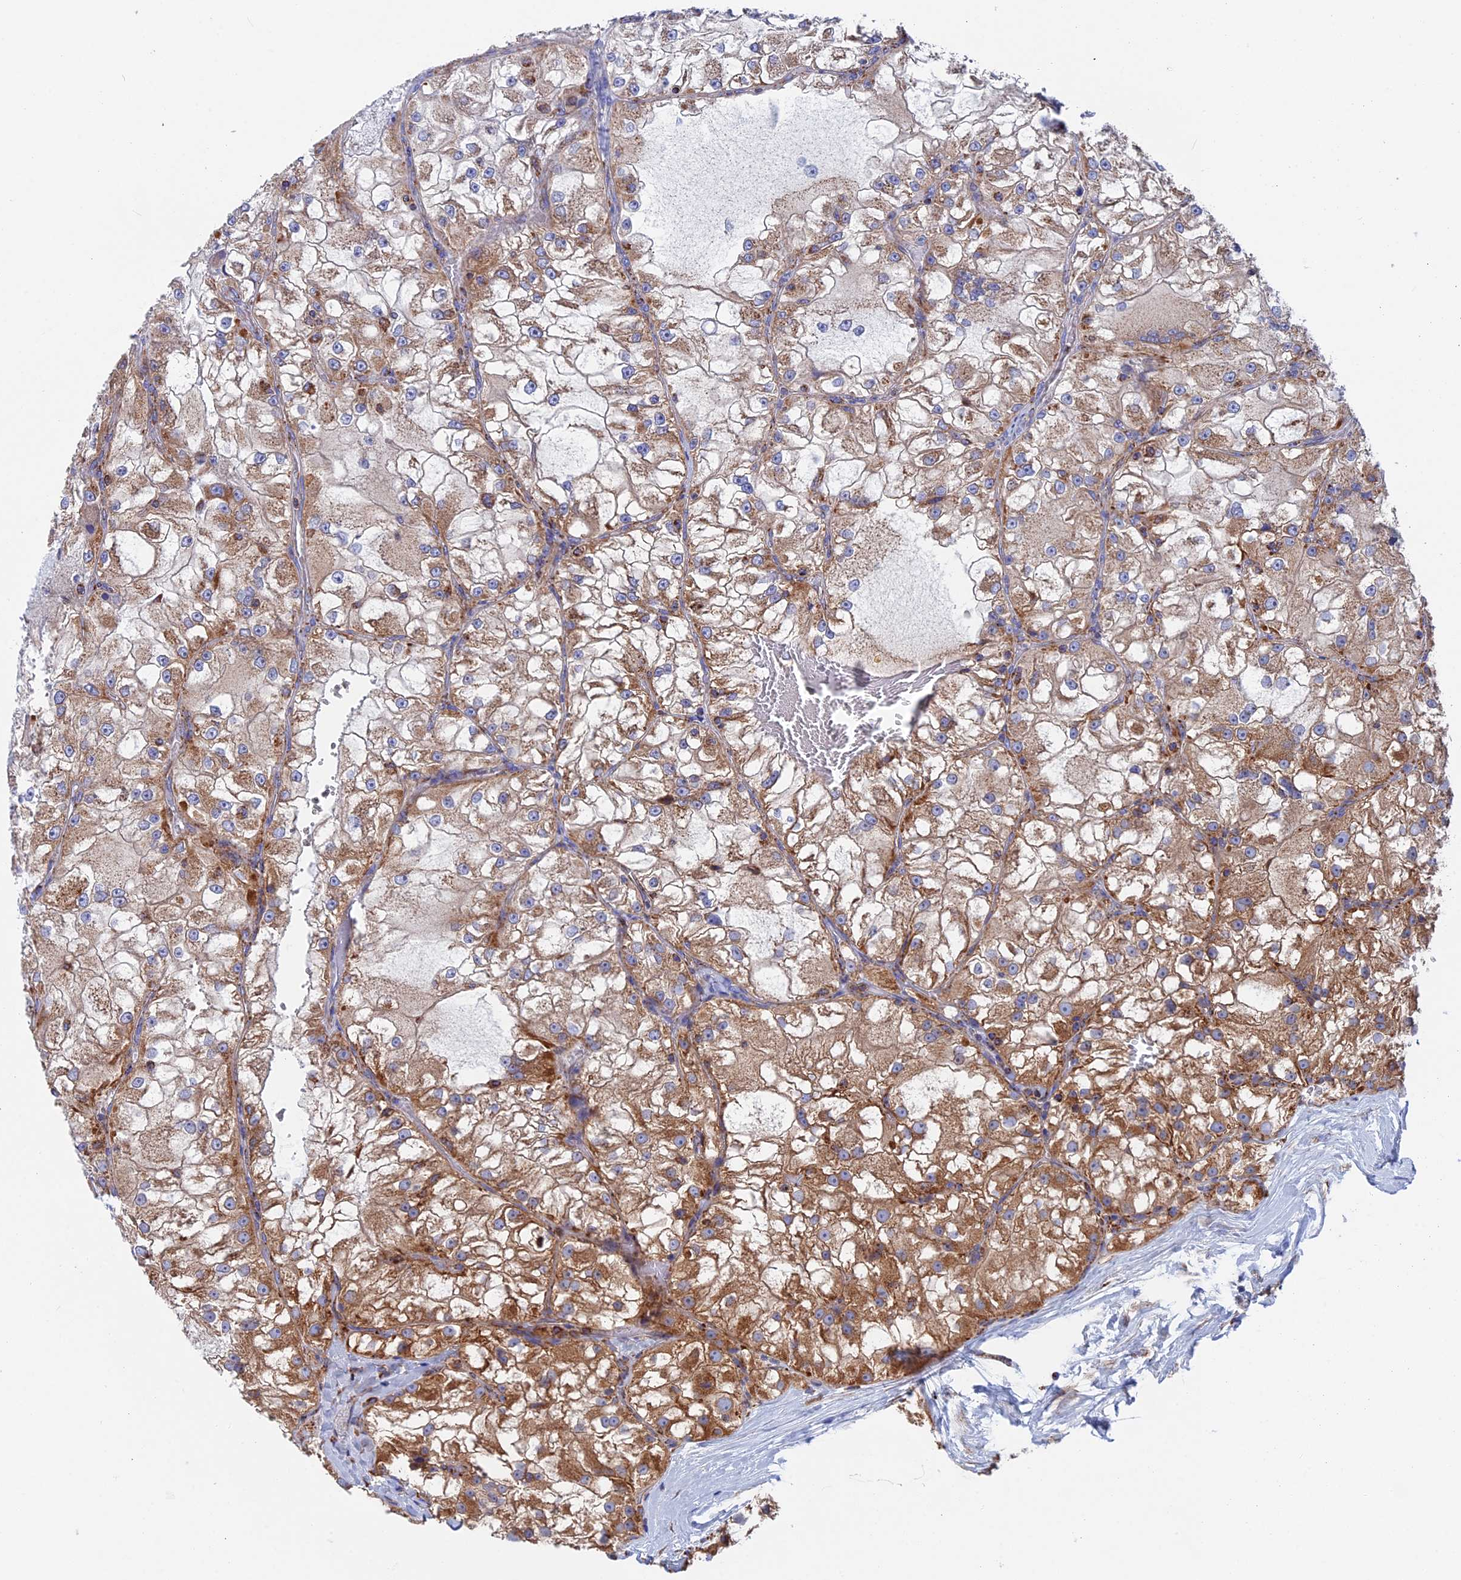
{"staining": {"intensity": "moderate", "quantity": ">75%", "location": "cytoplasmic/membranous"}, "tissue": "renal cancer", "cell_type": "Tumor cells", "image_type": "cancer", "snomed": [{"axis": "morphology", "description": "Adenocarcinoma, NOS"}, {"axis": "topography", "description": "Kidney"}], "caption": "This photomicrograph reveals adenocarcinoma (renal) stained with immunohistochemistry (IHC) to label a protein in brown. The cytoplasmic/membranous of tumor cells show moderate positivity for the protein. Nuclei are counter-stained blue.", "gene": "WDR83", "patient": {"sex": "female", "age": 72}}